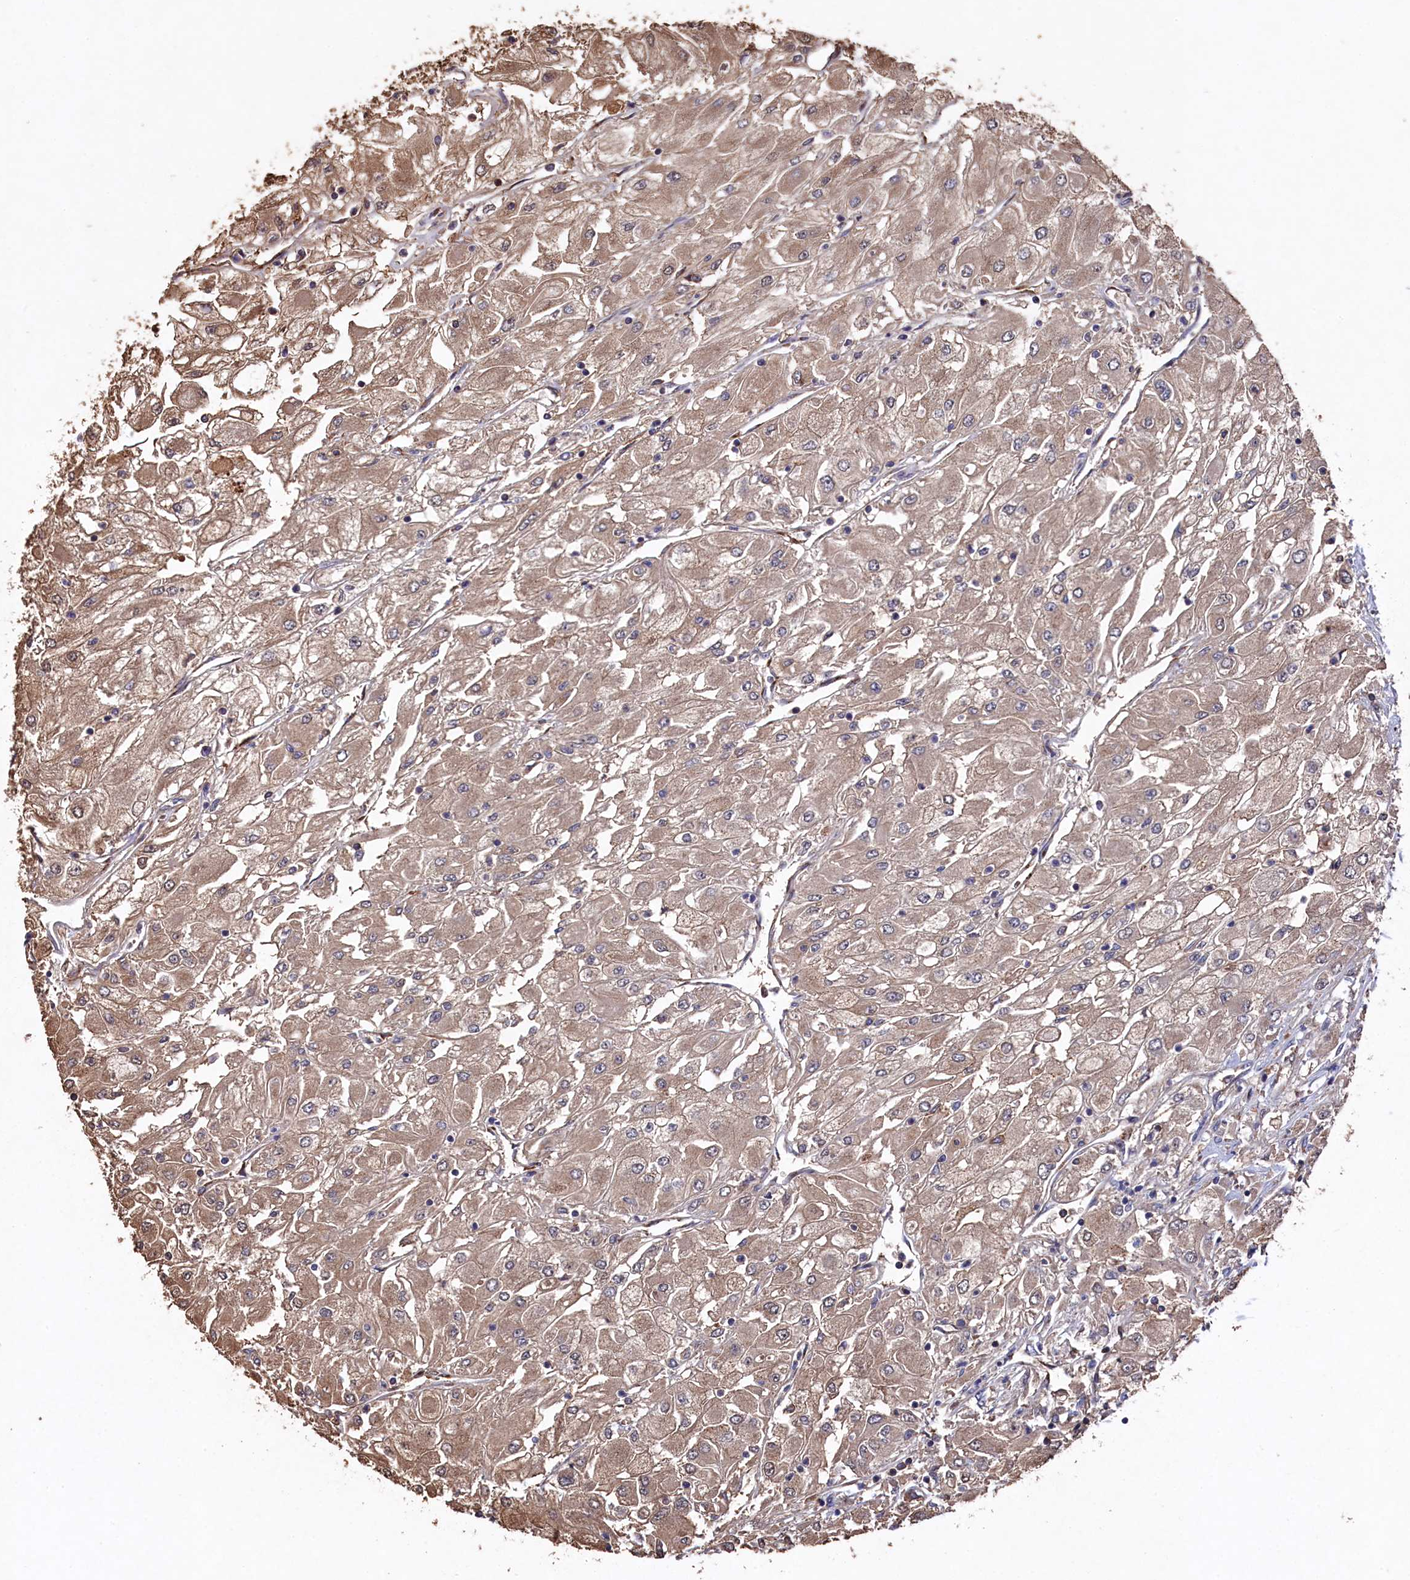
{"staining": {"intensity": "weak", "quantity": ">75%", "location": "cytoplasmic/membranous"}, "tissue": "renal cancer", "cell_type": "Tumor cells", "image_type": "cancer", "snomed": [{"axis": "morphology", "description": "Adenocarcinoma, NOS"}, {"axis": "topography", "description": "Kidney"}], "caption": "Immunohistochemistry photomicrograph of neoplastic tissue: renal adenocarcinoma stained using immunohistochemistry (IHC) exhibits low levels of weak protein expression localized specifically in the cytoplasmic/membranous of tumor cells, appearing as a cytoplasmic/membranous brown color.", "gene": "NAA60", "patient": {"sex": "male", "age": 80}}